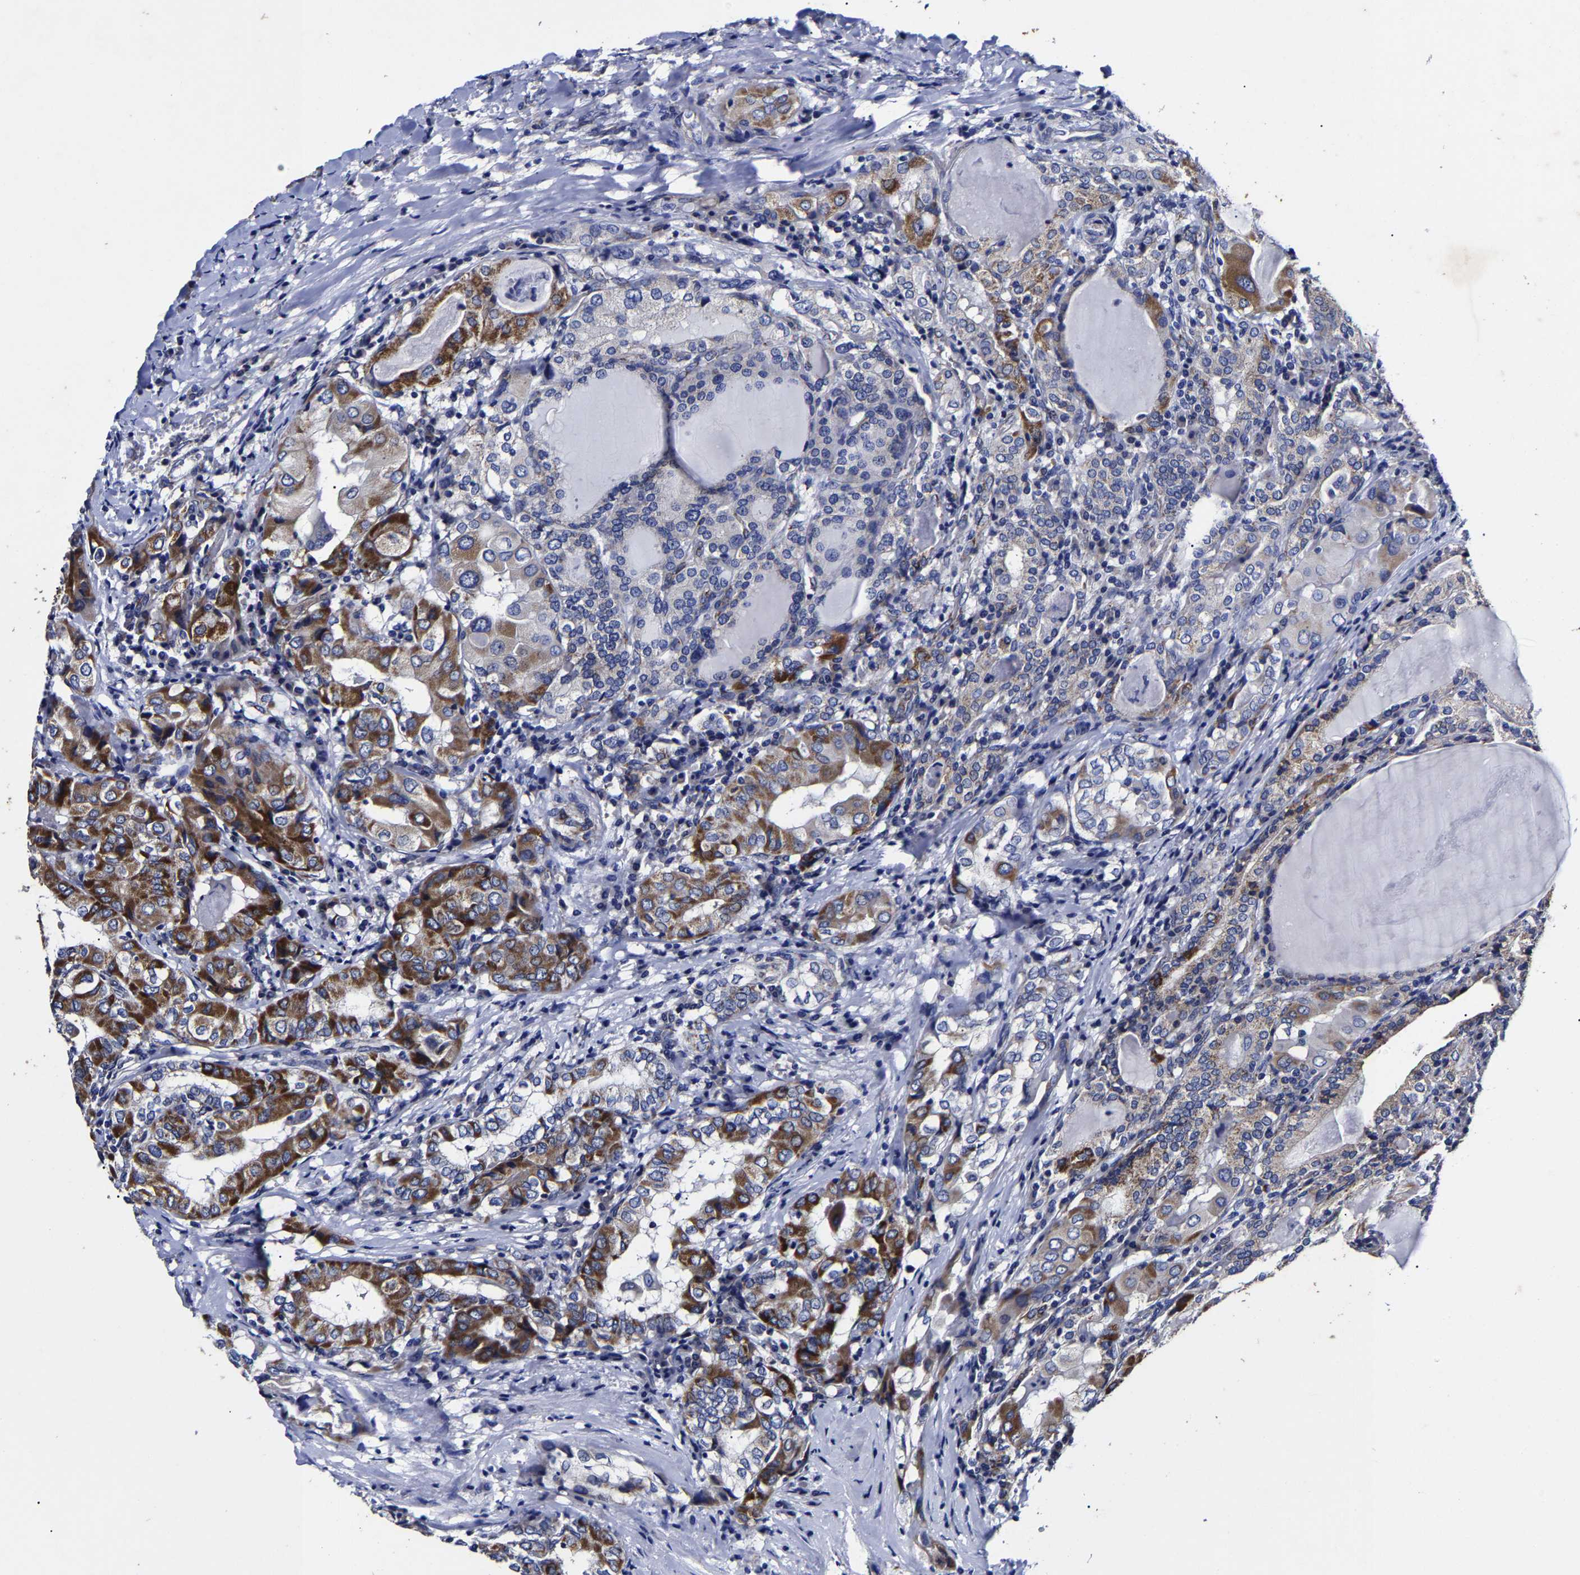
{"staining": {"intensity": "moderate", "quantity": ">75%", "location": "cytoplasmic/membranous"}, "tissue": "thyroid cancer", "cell_type": "Tumor cells", "image_type": "cancer", "snomed": [{"axis": "morphology", "description": "Papillary adenocarcinoma, NOS"}, {"axis": "topography", "description": "Thyroid gland"}], "caption": "Tumor cells reveal medium levels of moderate cytoplasmic/membranous positivity in about >75% of cells in human thyroid cancer. Nuclei are stained in blue.", "gene": "AASS", "patient": {"sex": "female", "age": 42}}